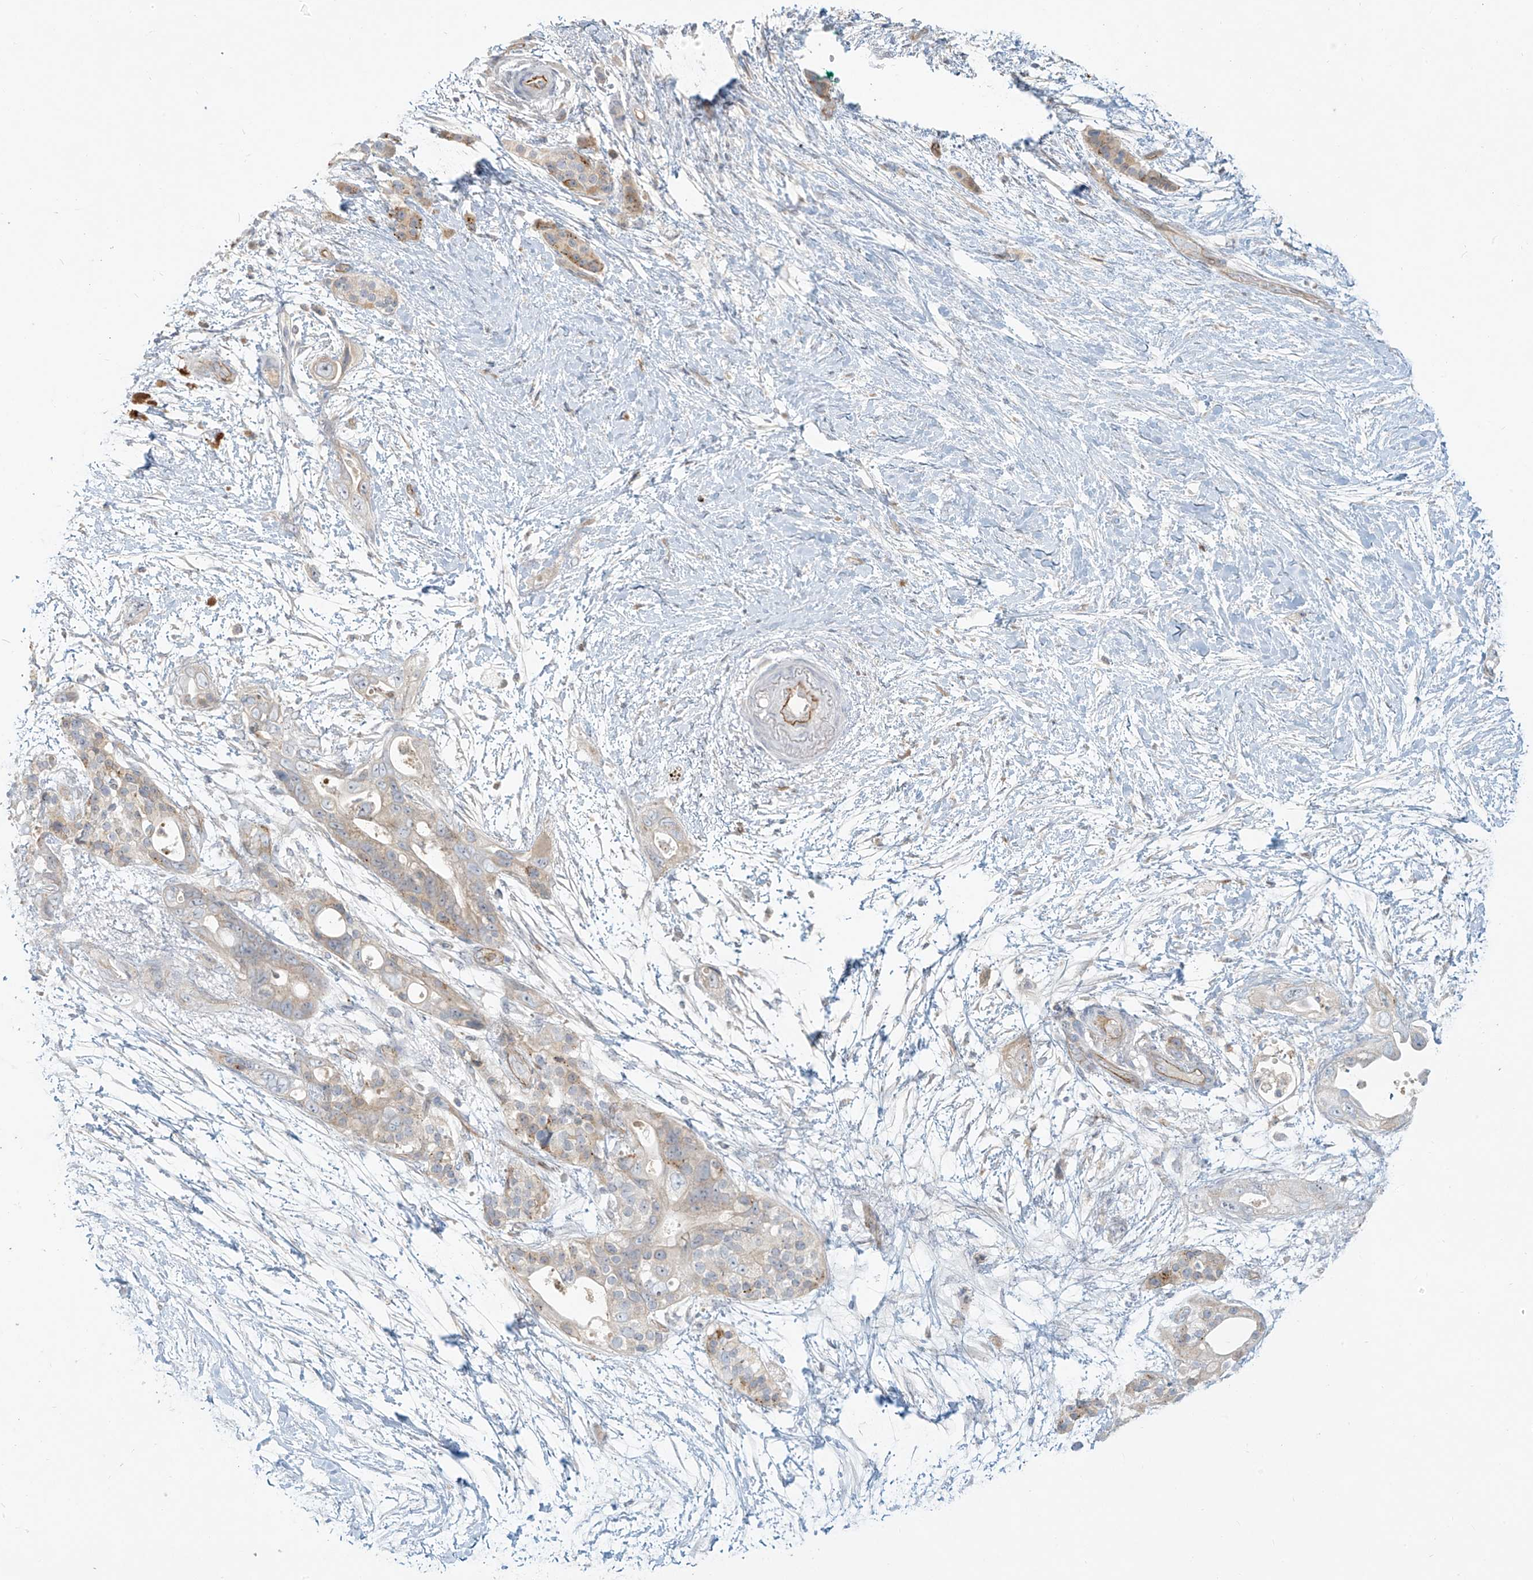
{"staining": {"intensity": "weak", "quantity": "<25%", "location": "cytoplasmic/membranous"}, "tissue": "pancreatic cancer", "cell_type": "Tumor cells", "image_type": "cancer", "snomed": [{"axis": "morphology", "description": "Adenocarcinoma, NOS"}, {"axis": "topography", "description": "Pancreas"}], "caption": "A photomicrograph of human adenocarcinoma (pancreatic) is negative for staining in tumor cells.", "gene": "C2orf42", "patient": {"sex": "male", "age": 53}}